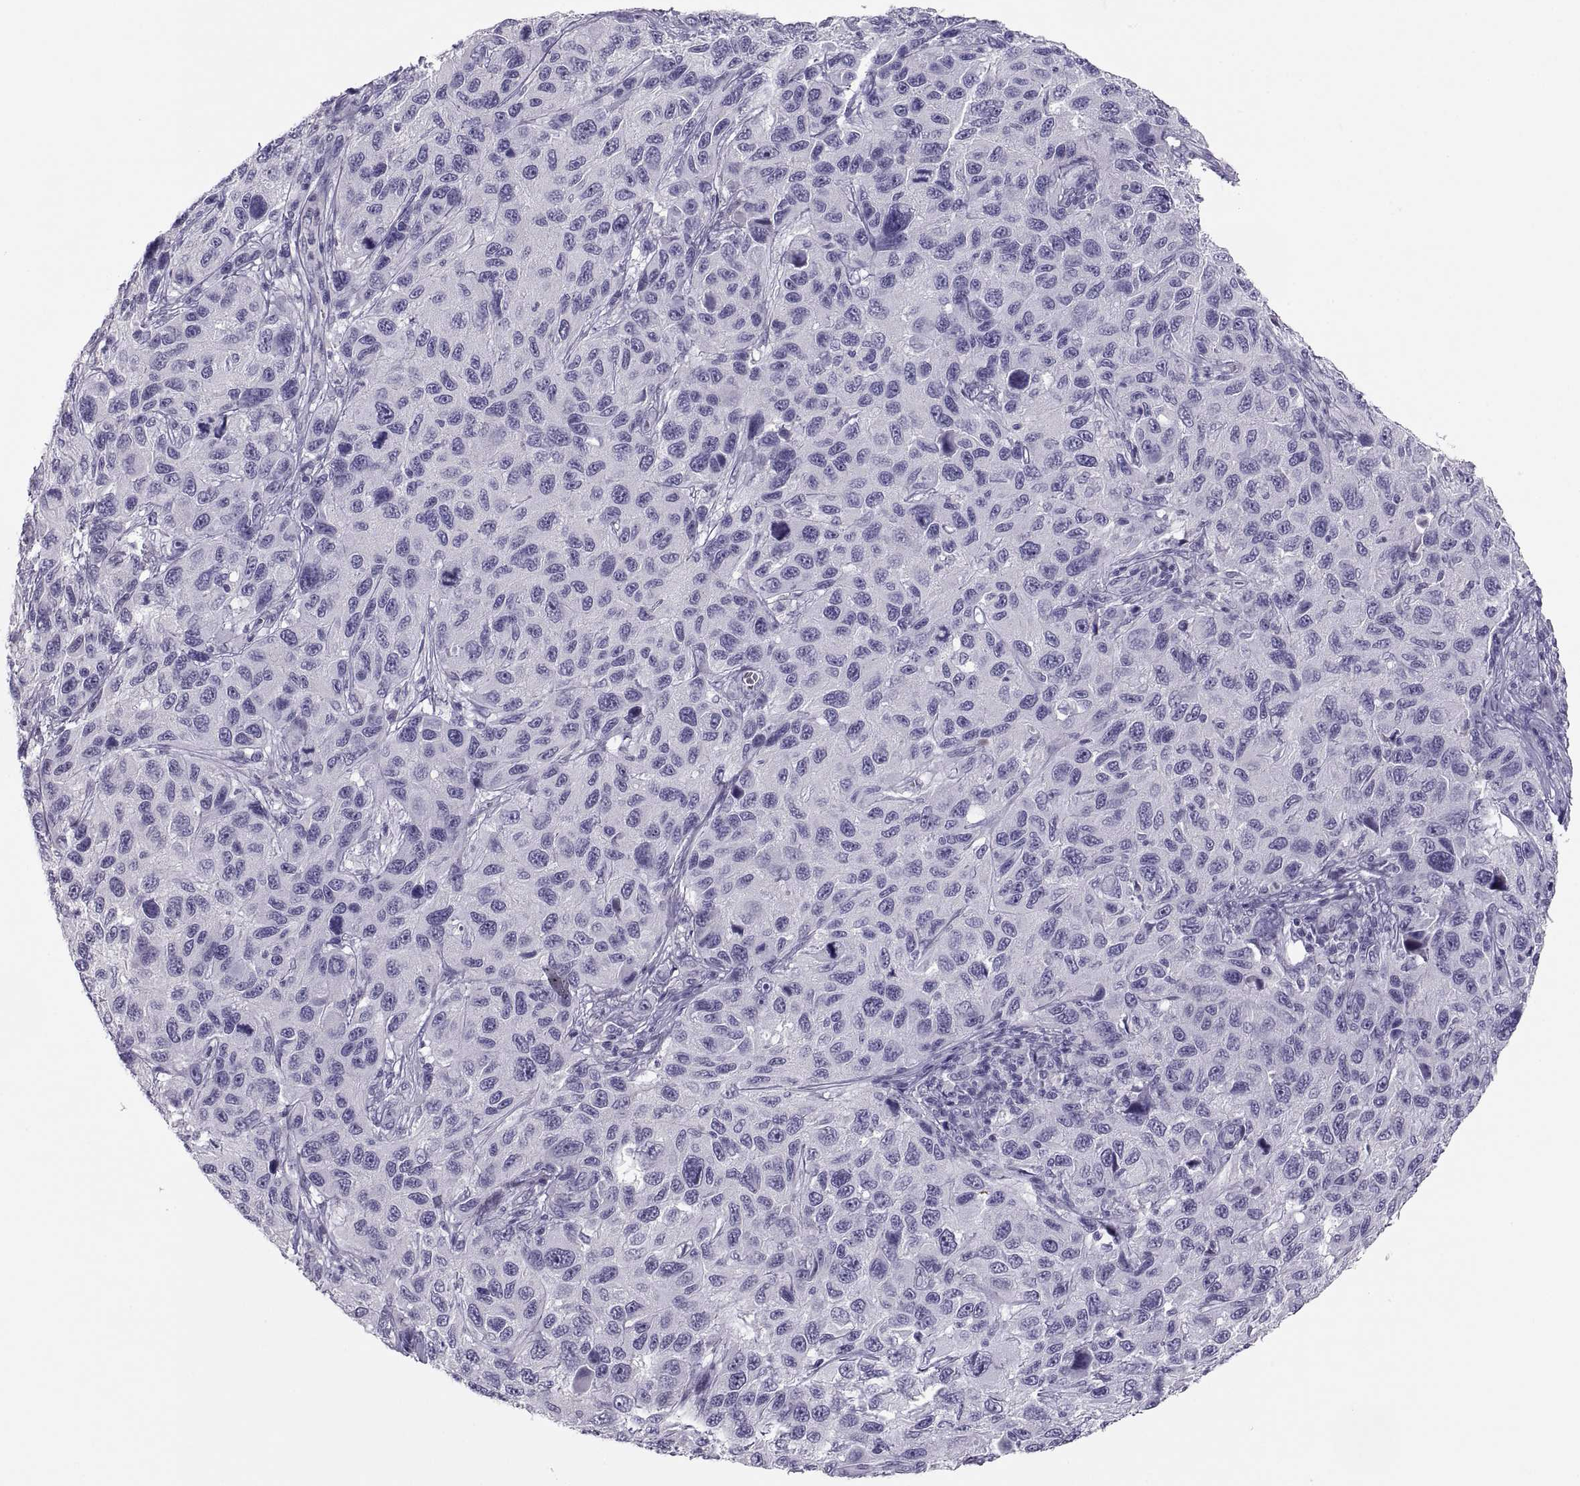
{"staining": {"intensity": "negative", "quantity": "none", "location": "none"}, "tissue": "melanoma", "cell_type": "Tumor cells", "image_type": "cancer", "snomed": [{"axis": "morphology", "description": "Malignant melanoma, NOS"}, {"axis": "topography", "description": "Skin"}], "caption": "Immunohistochemistry micrograph of melanoma stained for a protein (brown), which exhibits no expression in tumor cells.", "gene": "MAGEB2", "patient": {"sex": "male", "age": 53}}